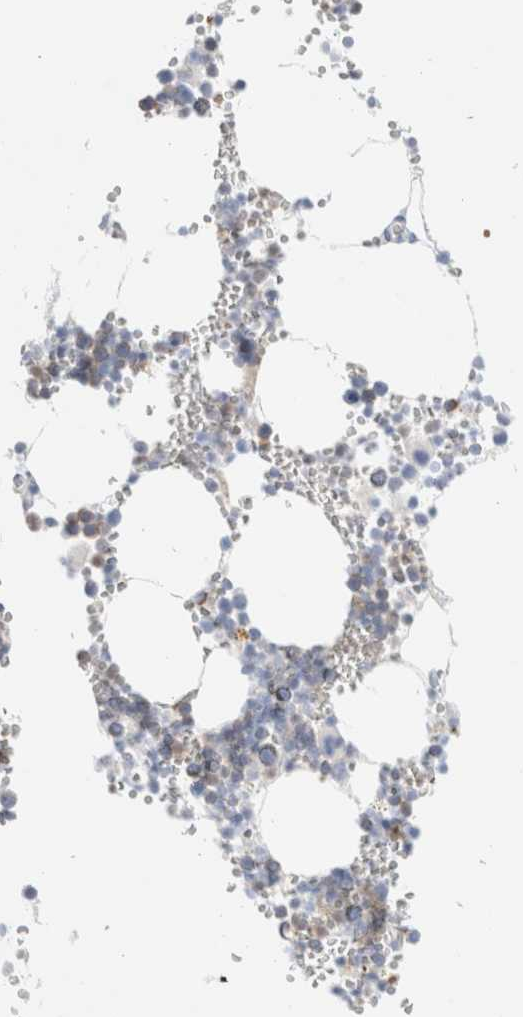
{"staining": {"intensity": "weak", "quantity": "<25%", "location": "cytoplasmic/membranous"}, "tissue": "bone marrow", "cell_type": "Hematopoietic cells", "image_type": "normal", "snomed": [{"axis": "morphology", "description": "Normal tissue, NOS"}, {"axis": "topography", "description": "Bone marrow"}], "caption": "There is no significant positivity in hematopoietic cells of bone marrow. (IHC, brightfield microscopy, high magnification).", "gene": "ARG1", "patient": {"sex": "male", "age": 70}}